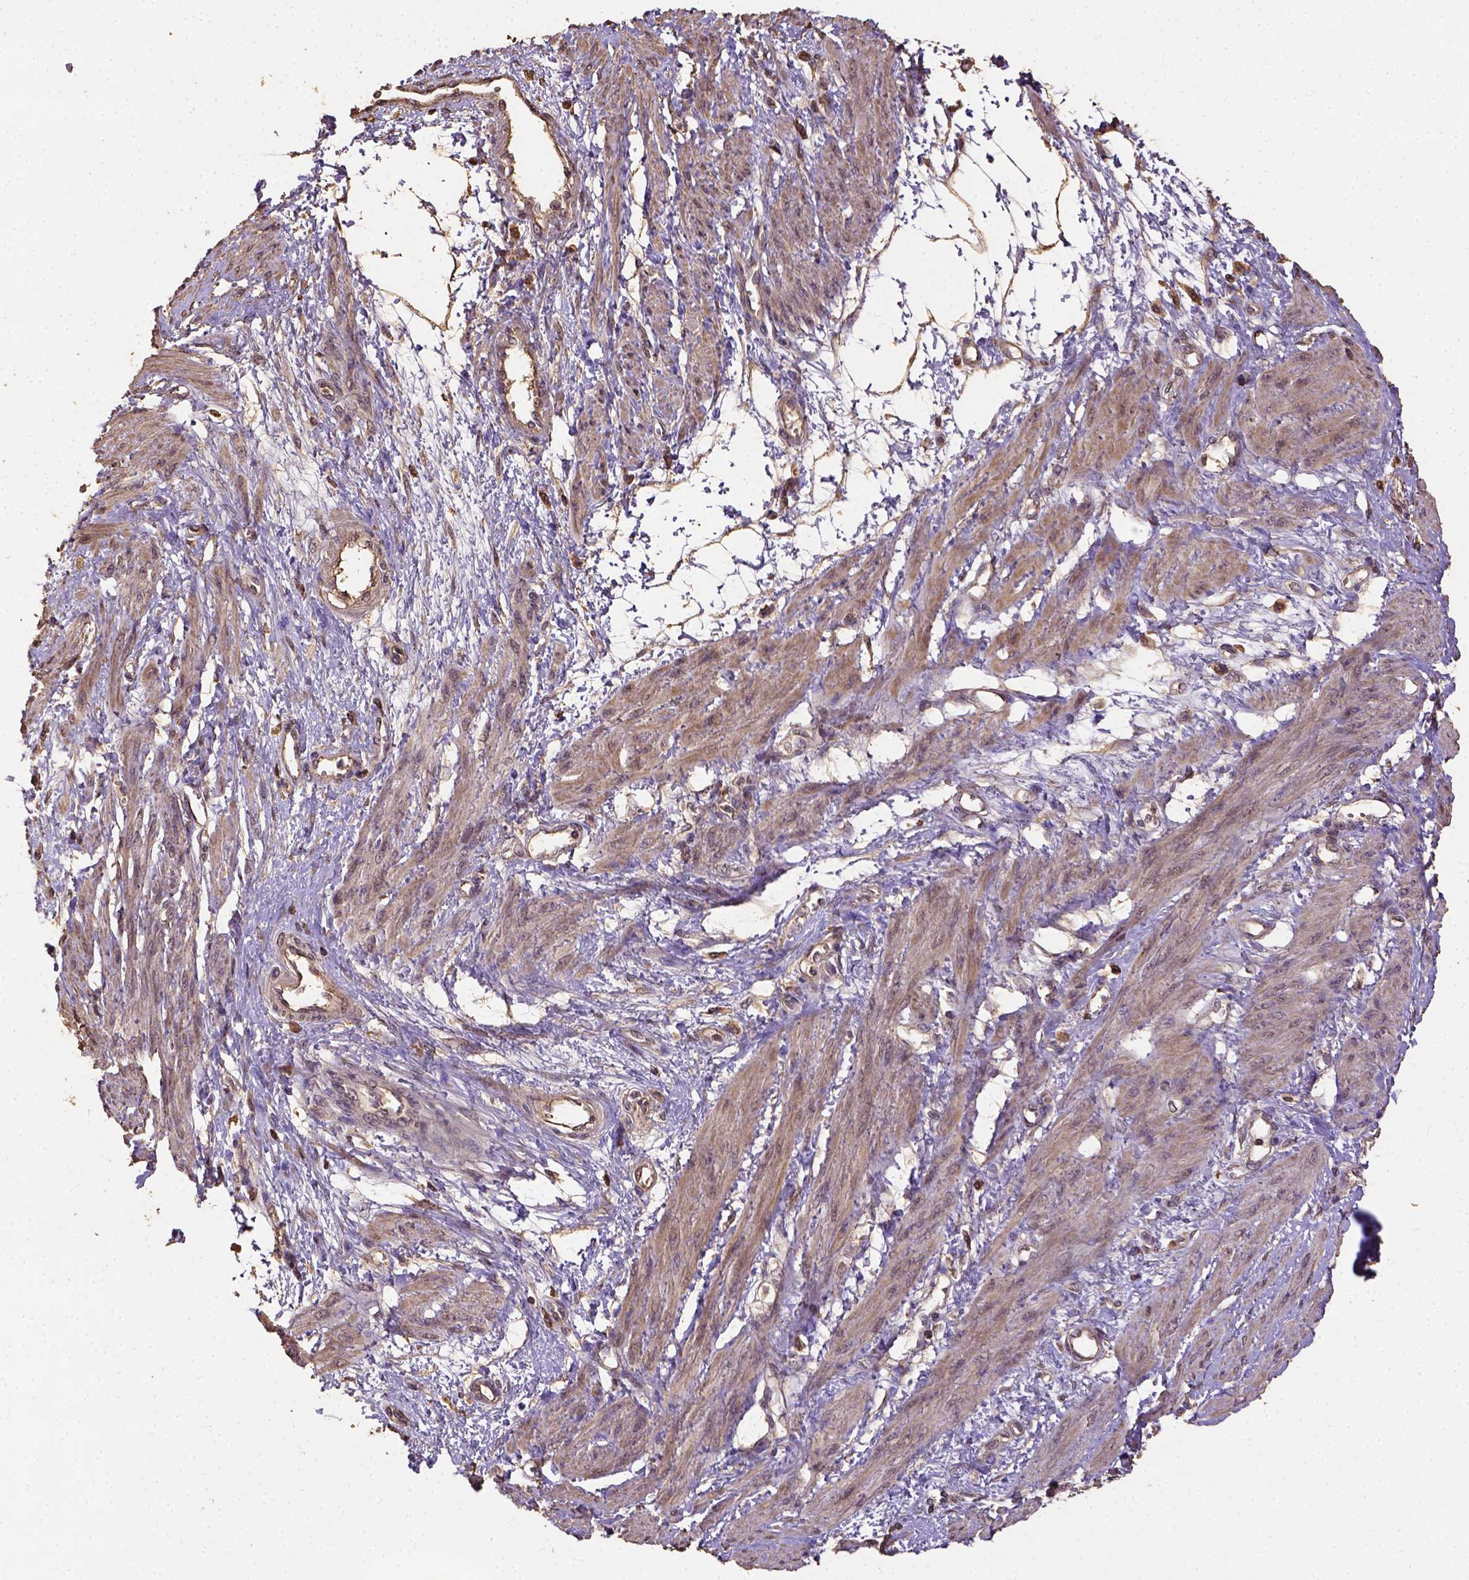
{"staining": {"intensity": "weak", "quantity": "25%-75%", "location": "cytoplasmic/membranous"}, "tissue": "smooth muscle", "cell_type": "Smooth muscle cells", "image_type": "normal", "snomed": [{"axis": "morphology", "description": "Normal tissue, NOS"}, {"axis": "topography", "description": "Smooth muscle"}, {"axis": "topography", "description": "Uterus"}], "caption": "Human smooth muscle stained with a brown dye demonstrates weak cytoplasmic/membranous positive positivity in approximately 25%-75% of smooth muscle cells.", "gene": "ATP1B3", "patient": {"sex": "female", "age": 39}}